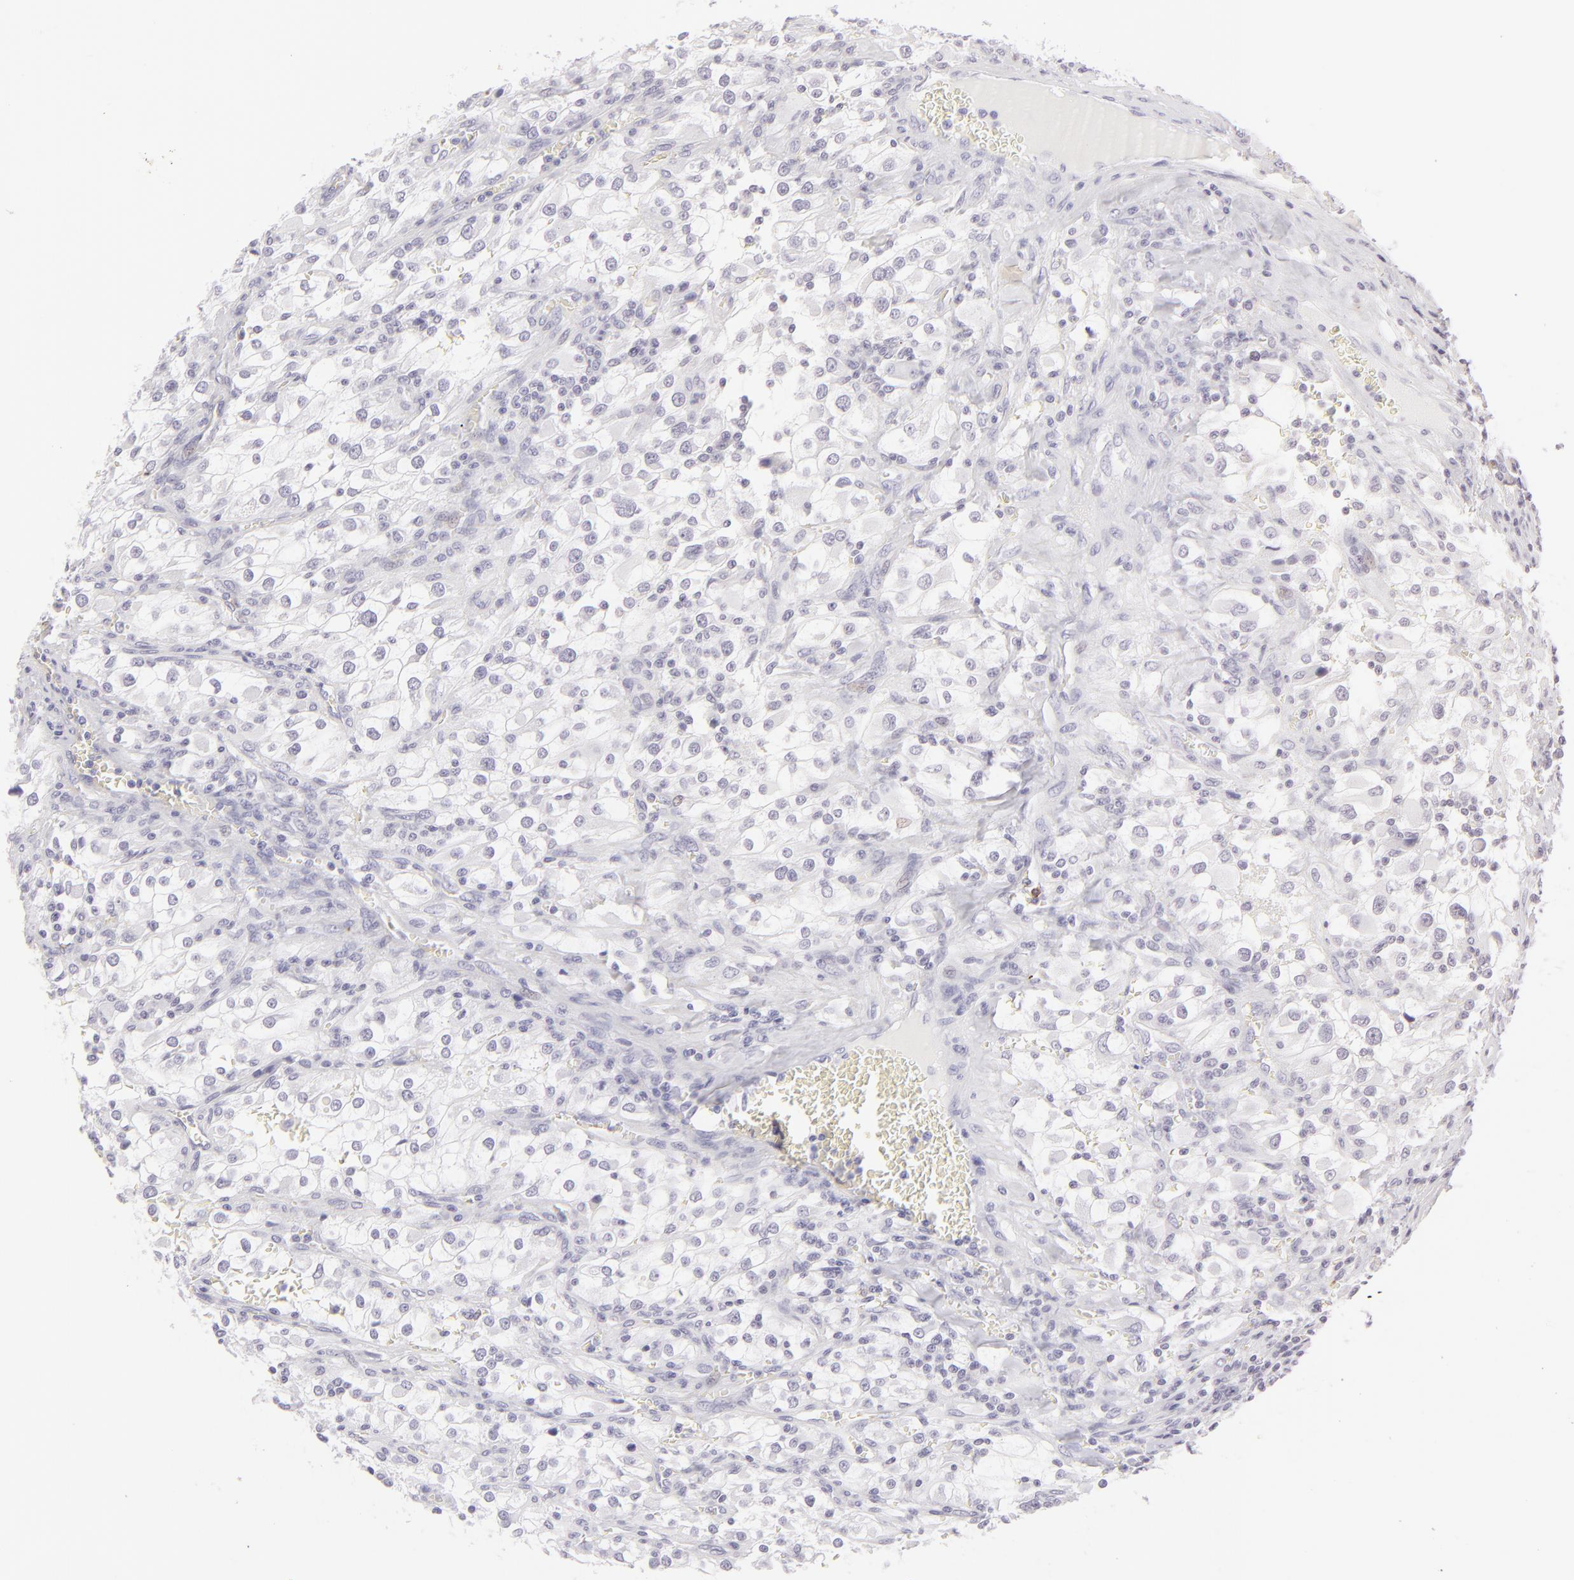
{"staining": {"intensity": "negative", "quantity": "none", "location": "none"}, "tissue": "renal cancer", "cell_type": "Tumor cells", "image_type": "cancer", "snomed": [{"axis": "morphology", "description": "Adenocarcinoma, NOS"}, {"axis": "topography", "description": "Kidney"}], "caption": "High magnification brightfield microscopy of adenocarcinoma (renal) stained with DAB (brown) and counterstained with hematoxylin (blue): tumor cells show no significant positivity.", "gene": "FCER2", "patient": {"sex": "female", "age": 52}}